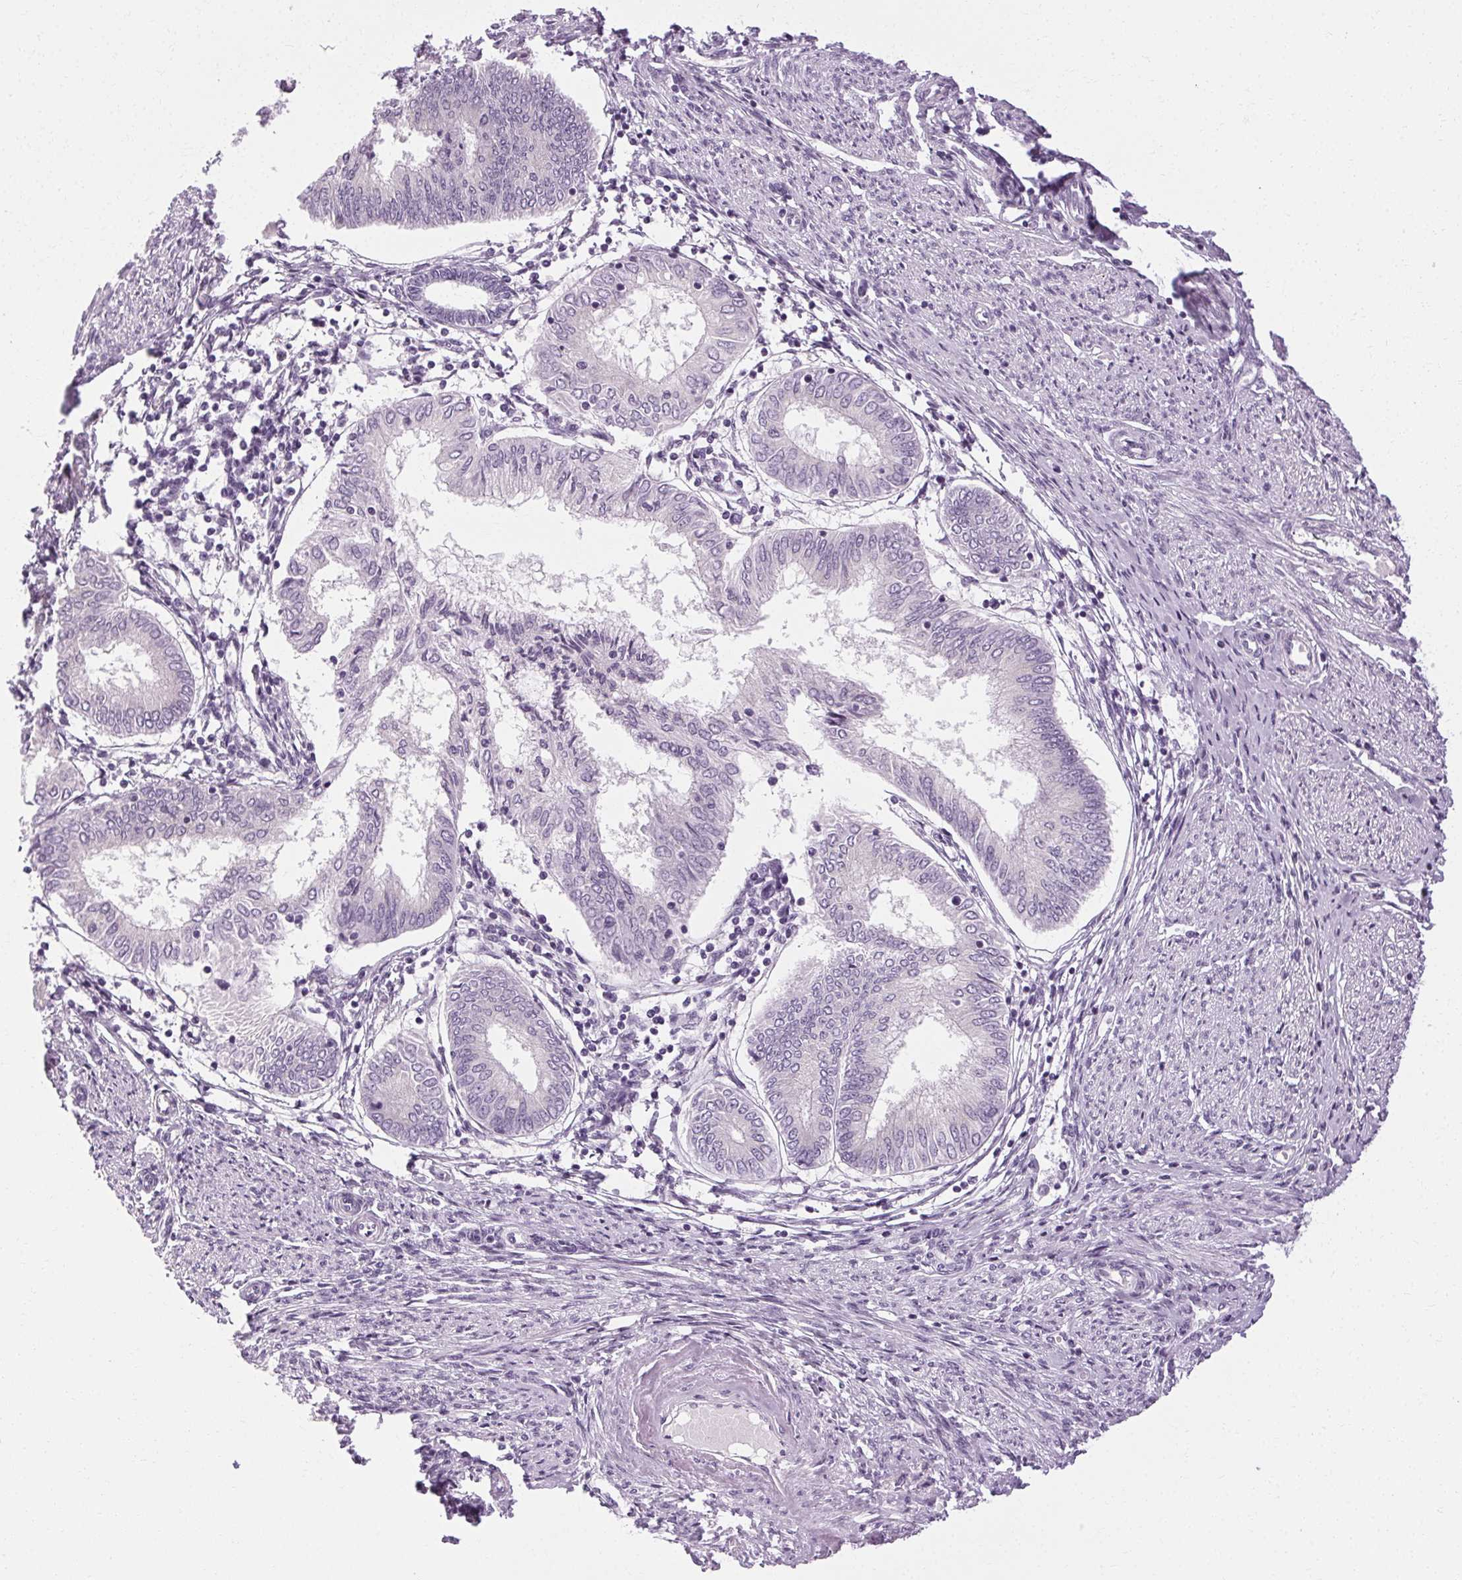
{"staining": {"intensity": "negative", "quantity": "none", "location": "none"}, "tissue": "endometrial cancer", "cell_type": "Tumor cells", "image_type": "cancer", "snomed": [{"axis": "morphology", "description": "Adenocarcinoma, NOS"}, {"axis": "topography", "description": "Endometrium"}], "caption": "The IHC micrograph has no significant expression in tumor cells of adenocarcinoma (endometrial) tissue.", "gene": "POMC", "patient": {"sex": "female", "age": 68}}